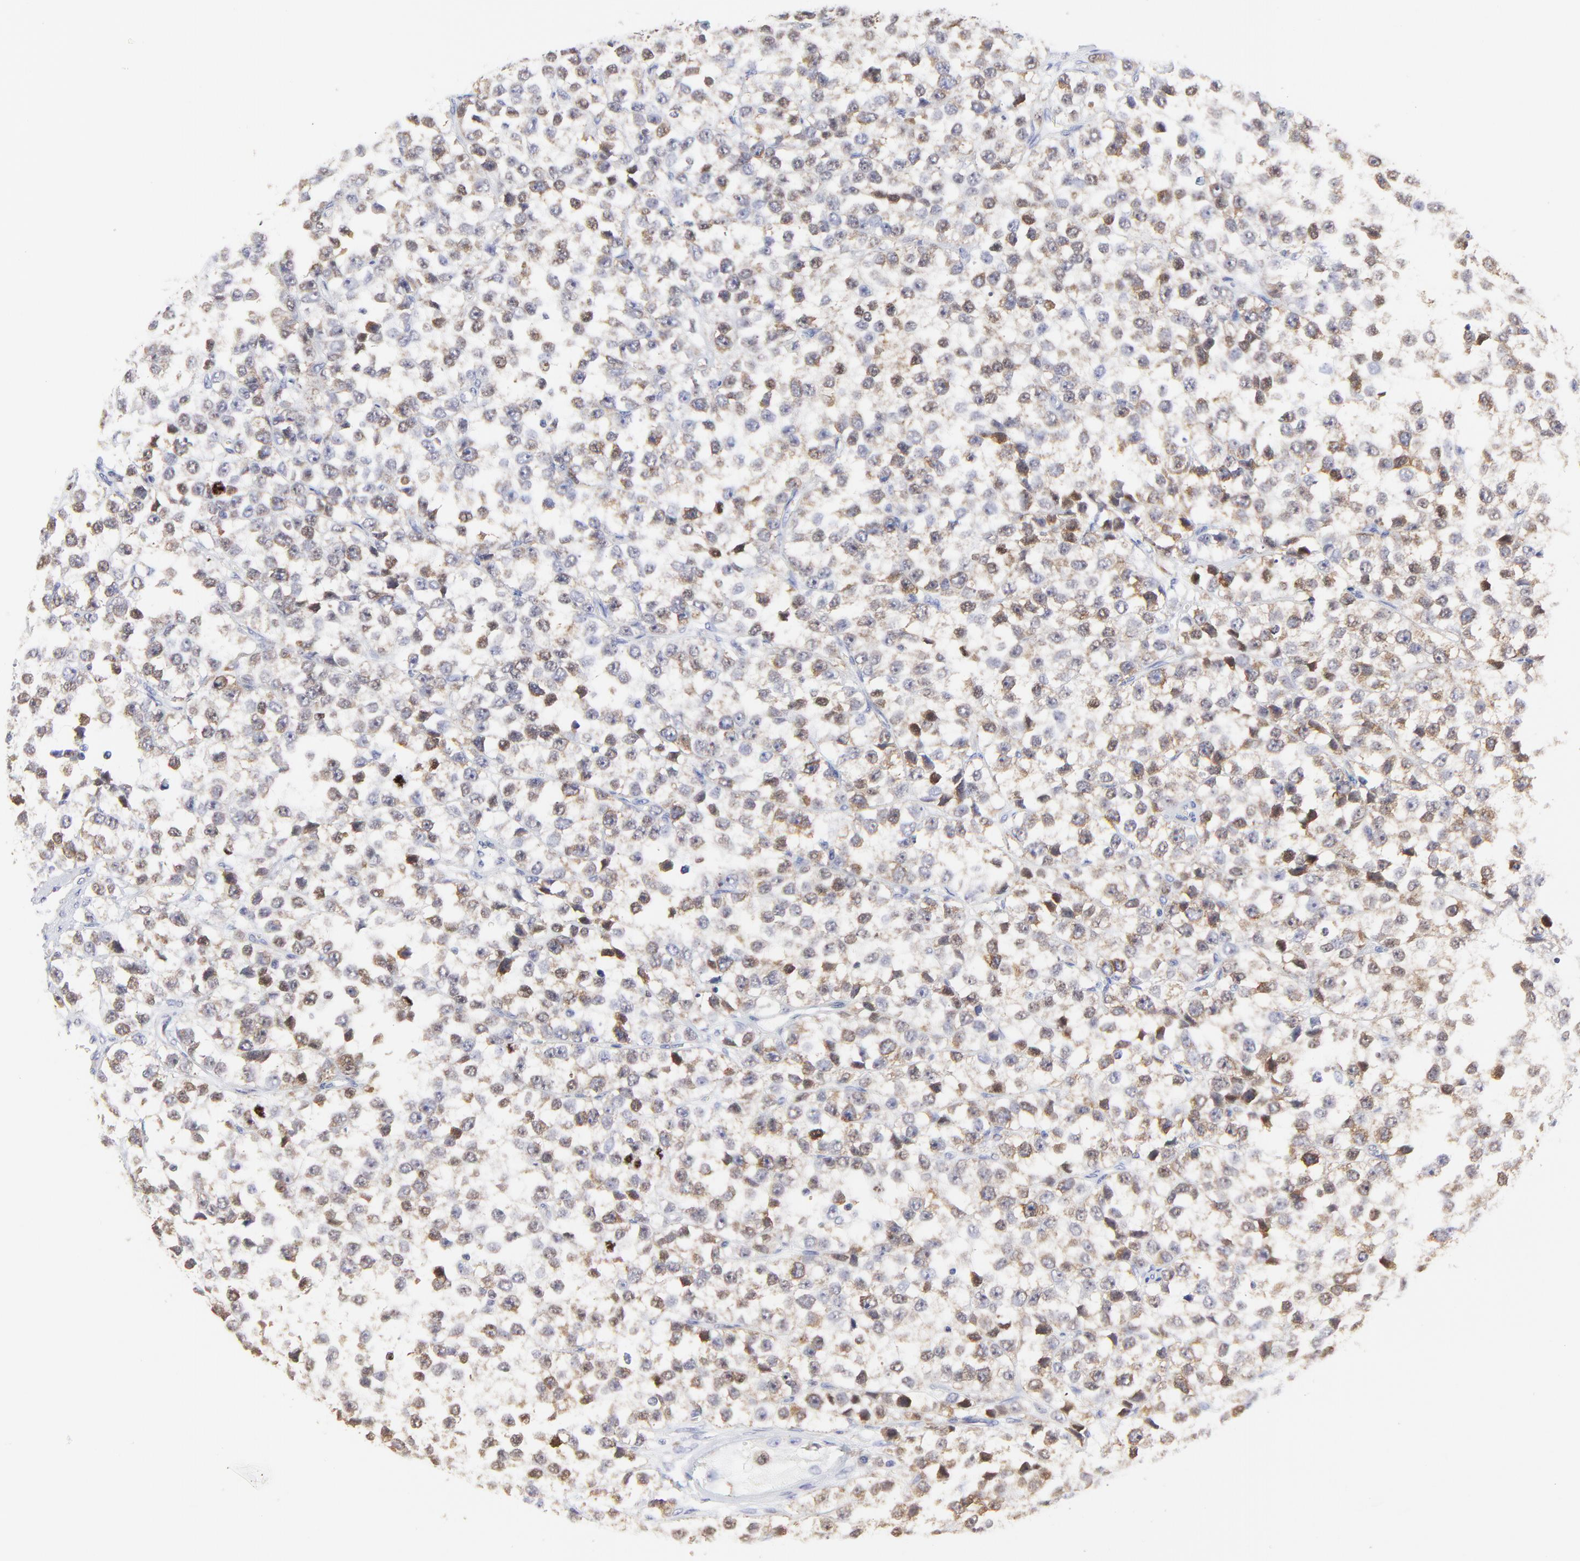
{"staining": {"intensity": "weak", "quantity": ">75%", "location": "cytoplasmic/membranous"}, "tissue": "testis cancer", "cell_type": "Tumor cells", "image_type": "cancer", "snomed": [{"axis": "morphology", "description": "Seminoma, NOS"}, {"axis": "topography", "description": "Testis"}], "caption": "Human seminoma (testis) stained with a brown dye exhibits weak cytoplasmic/membranous positive positivity in about >75% of tumor cells.", "gene": "NCAPH", "patient": {"sex": "male", "age": 25}}